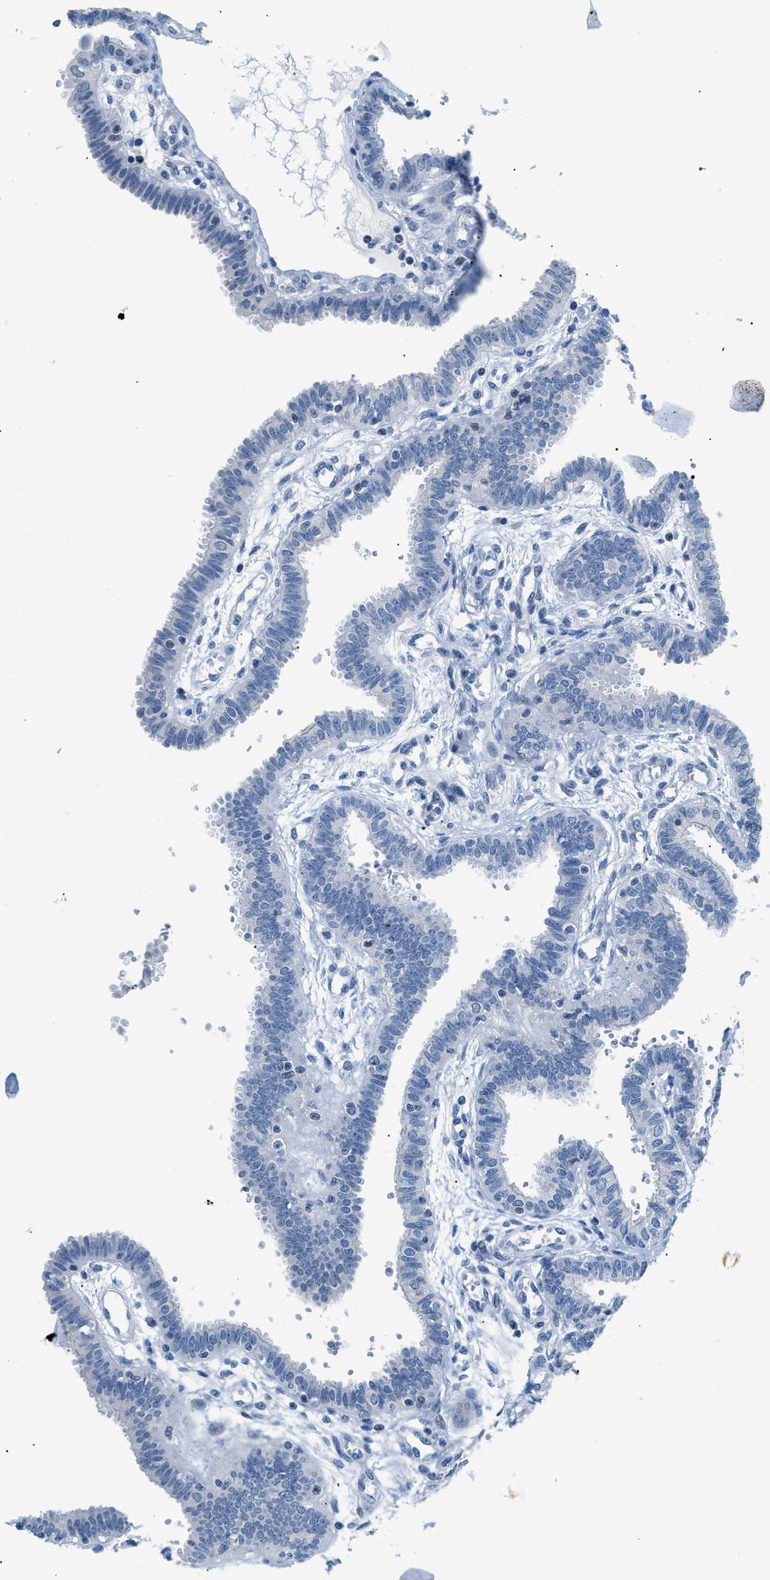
{"staining": {"intensity": "negative", "quantity": "none", "location": "none"}, "tissue": "fallopian tube", "cell_type": "Glandular cells", "image_type": "normal", "snomed": [{"axis": "morphology", "description": "Normal tissue, NOS"}, {"axis": "topography", "description": "Fallopian tube"}], "caption": "High power microscopy image of an immunohistochemistry image of benign fallopian tube, revealing no significant positivity in glandular cells.", "gene": "FDCSP", "patient": {"sex": "female", "age": 32}}